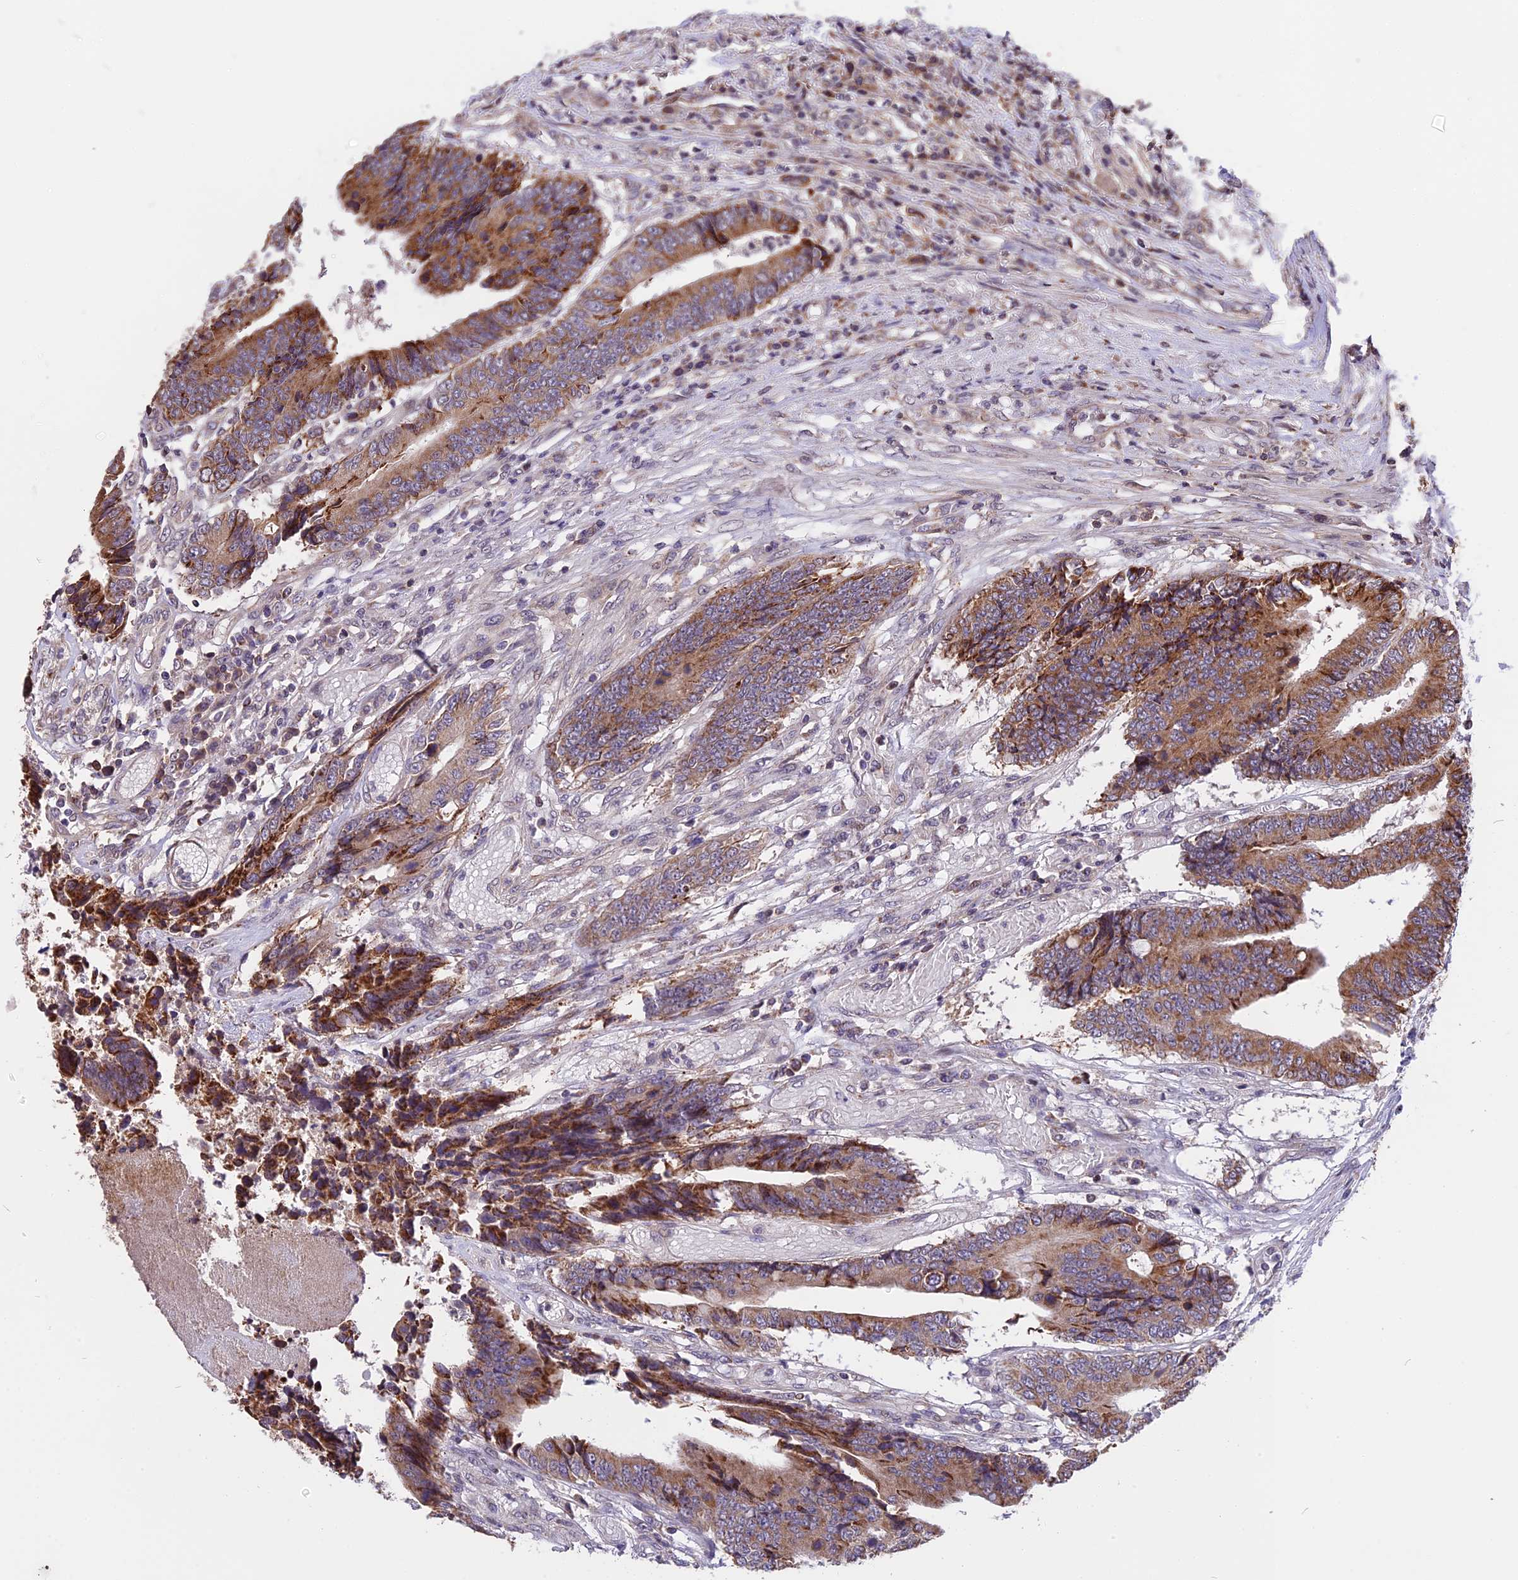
{"staining": {"intensity": "moderate", "quantity": ">75%", "location": "cytoplasmic/membranous"}, "tissue": "colorectal cancer", "cell_type": "Tumor cells", "image_type": "cancer", "snomed": [{"axis": "morphology", "description": "Adenocarcinoma, NOS"}, {"axis": "topography", "description": "Rectum"}], "caption": "Immunohistochemical staining of colorectal cancer shows moderate cytoplasmic/membranous protein expression in approximately >75% of tumor cells. Using DAB (brown) and hematoxylin (blue) stains, captured at high magnification using brightfield microscopy.", "gene": "RERGL", "patient": {"sex": "male", "age": 84}}